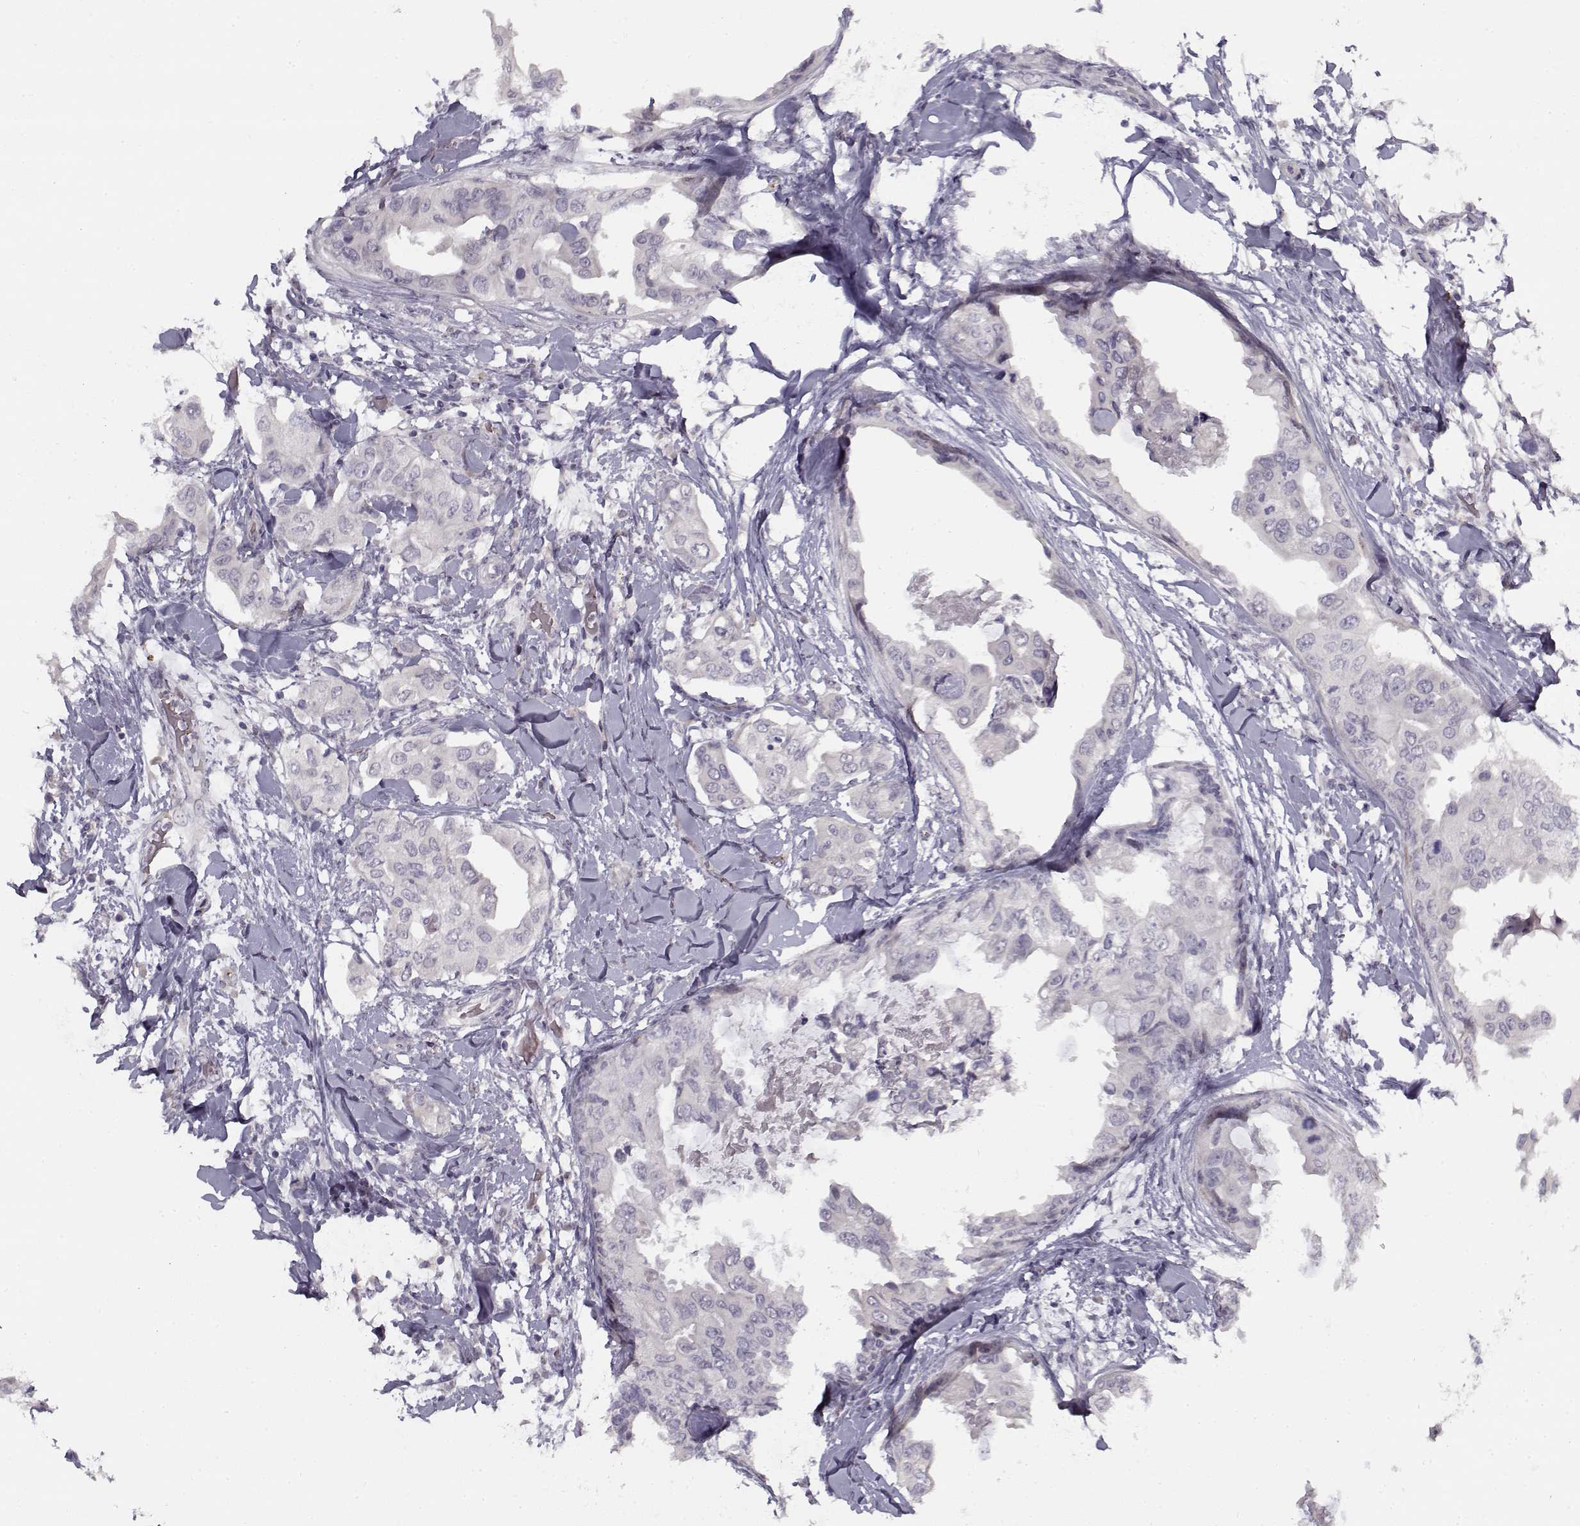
{"staining": {"intensity": "negative", "quantity": "none", "location": "none"}, "tissue": "breast cancer", "cell_type": "Tumor cells", "image_type": "cancer", "snomed": [{"axis": "morphology", "description": "Normal tissue, NOS"}, {"axis": "morphology", "description": "Duct carcinoma"}, {"axis": "topography", "description": "Breast"}], "caption": "Immunohistochemical staining of human breast intraductal carcinoma shows no significant staining in tumor cells. Brightfield microscopy of IHC stained with DAB (brown) and hematoxylin (blue), captured at high magnification.", "gene": "SNCA", "patient": {"sex": "female", "age": 40}}